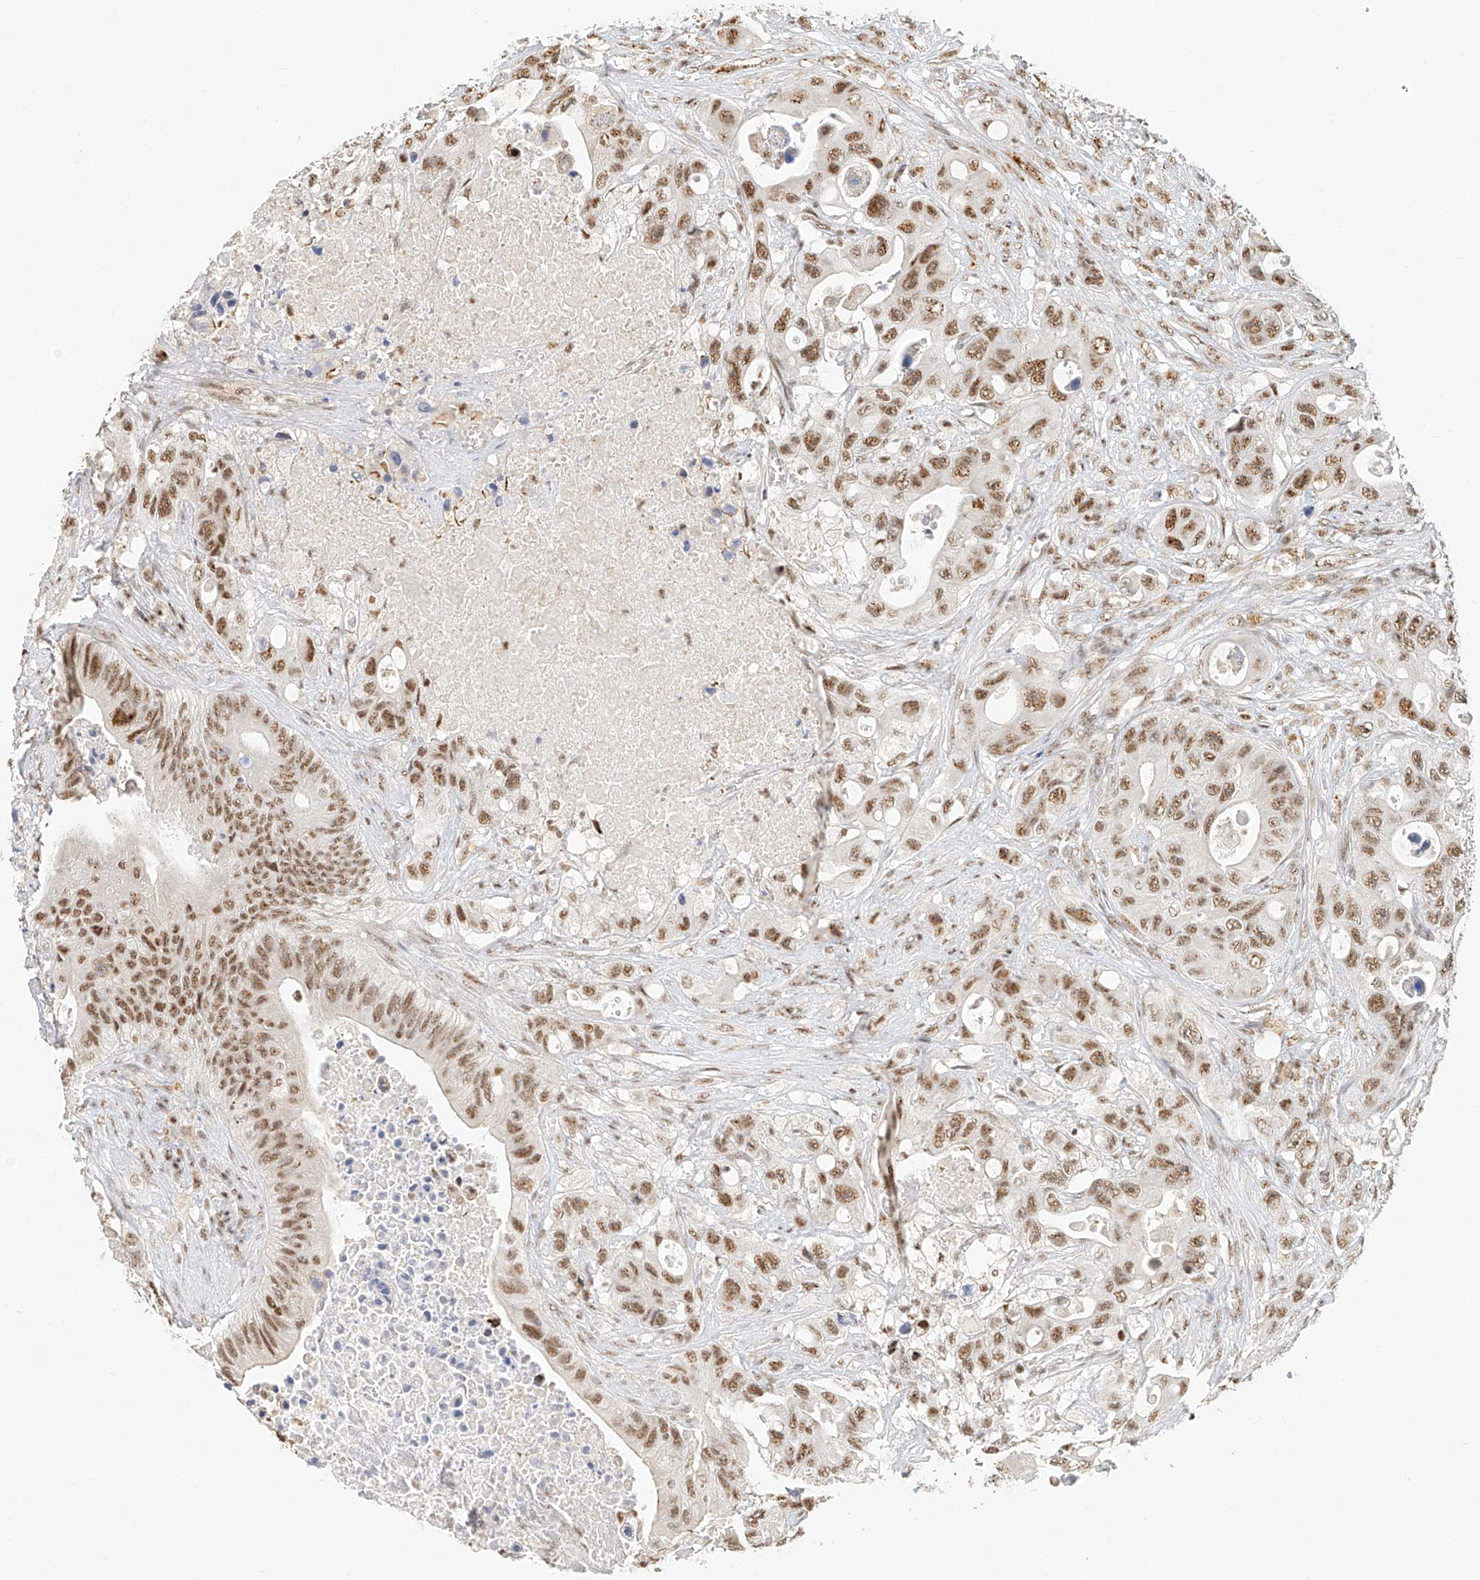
{"staining": {"intensity": "moderate", "quantity": ">75%", "location": "nuclear"}, "tissue": "colorectal cancer", "cell_type": "Tumor cells", "image_type": "cancer", "snomed": [{"axis": "morphology", "description": "Adenocarcinoma, NOS"}, {"axis": "topography", "description": "Colon"}], "caption": "DAB immunohistochemical staining of human adenocarcinoma (colorectal) shows moderate nuclear protein expression in approximately >75% of tumor cells. The protein of interest is stained brown, and the nuclei are stained in blue (DAB (3,3'-diaminobenzidine) IHC with brightfield microscopy, high magnification).", "gene": "CXorf58", "patient": {"sex": "female", "age": 46}}